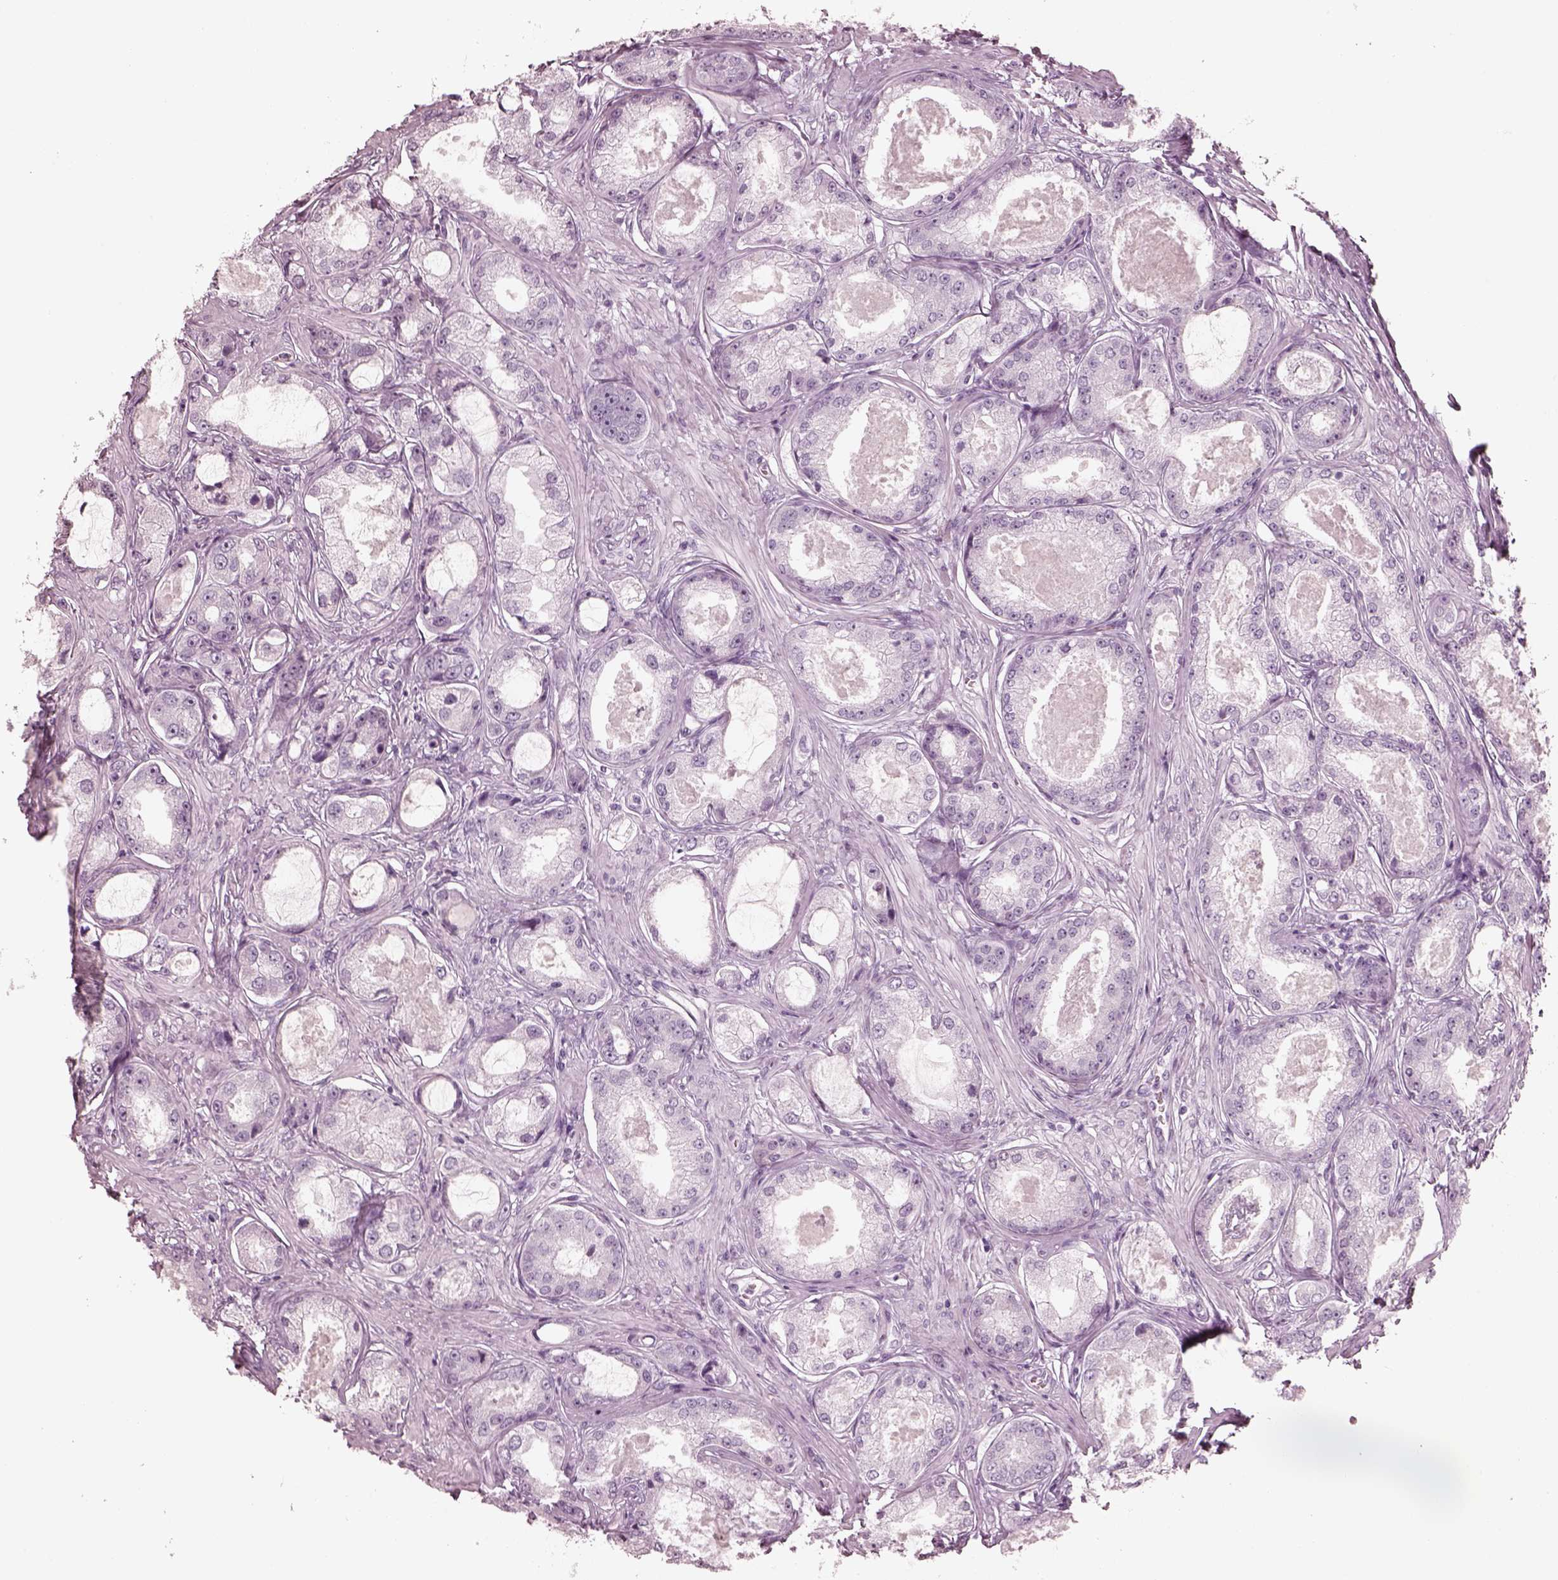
{"staining": {"intensity": "negative", "quantity": "none", "location": "none"}, "tissue": "prostate cancer", "cell_type": "Tumor cells", "image_type": "cancer", "snomed": [{"axis": "morphology", "description": "Adenocarcinoma, Low grade"}, {"axis": "topography", "description": "Prostate"}], "caption": "Tumor cells show no significant expression in prostate cancer (low-grade adenocarcinoma). (DAB immunohistochemistry visualized using brightfield microscopy, high magnification).", "gene": "PON3", "patient": {"sex": "male", "age": 68}}